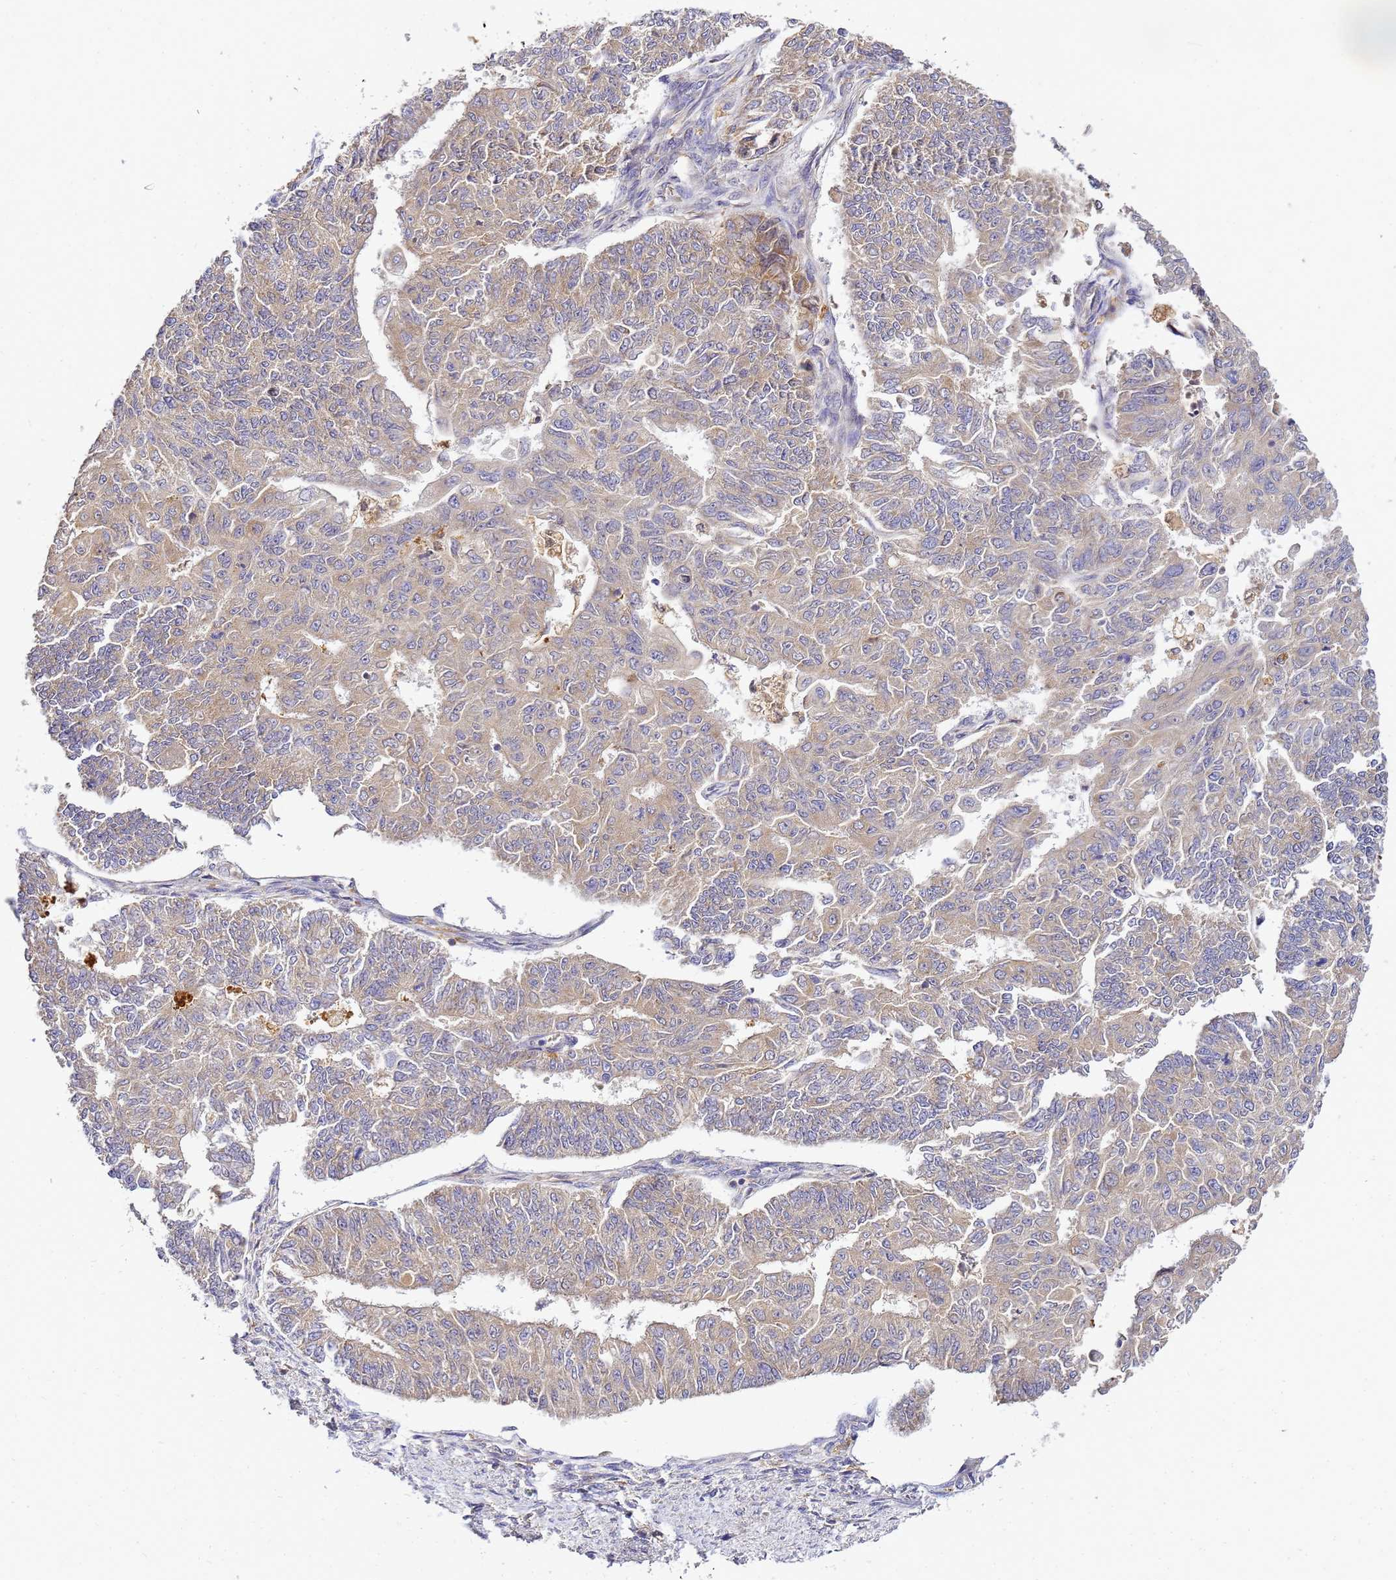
{"staining": {"intensity": "weak", "quantity": ">75%", "location": "cytoplasmic/membranous"}, "tissue": "endometrial cancer", "cell_type": "Tumor cells", "image_type": "cancer", "snomed": [{"axis": "morphology", "description": "Adenocarcinoma, NOS"}, {"axis": "topography", "description": "Endometrium"}], "caption": "Adenocarcinoma (endometrial) tissue displays weak cytoplasmic/membranous positivity in approximately >75% of tumor cells", "gene": "ADPGK", "patient": {"sex": "female", "age": 32}}